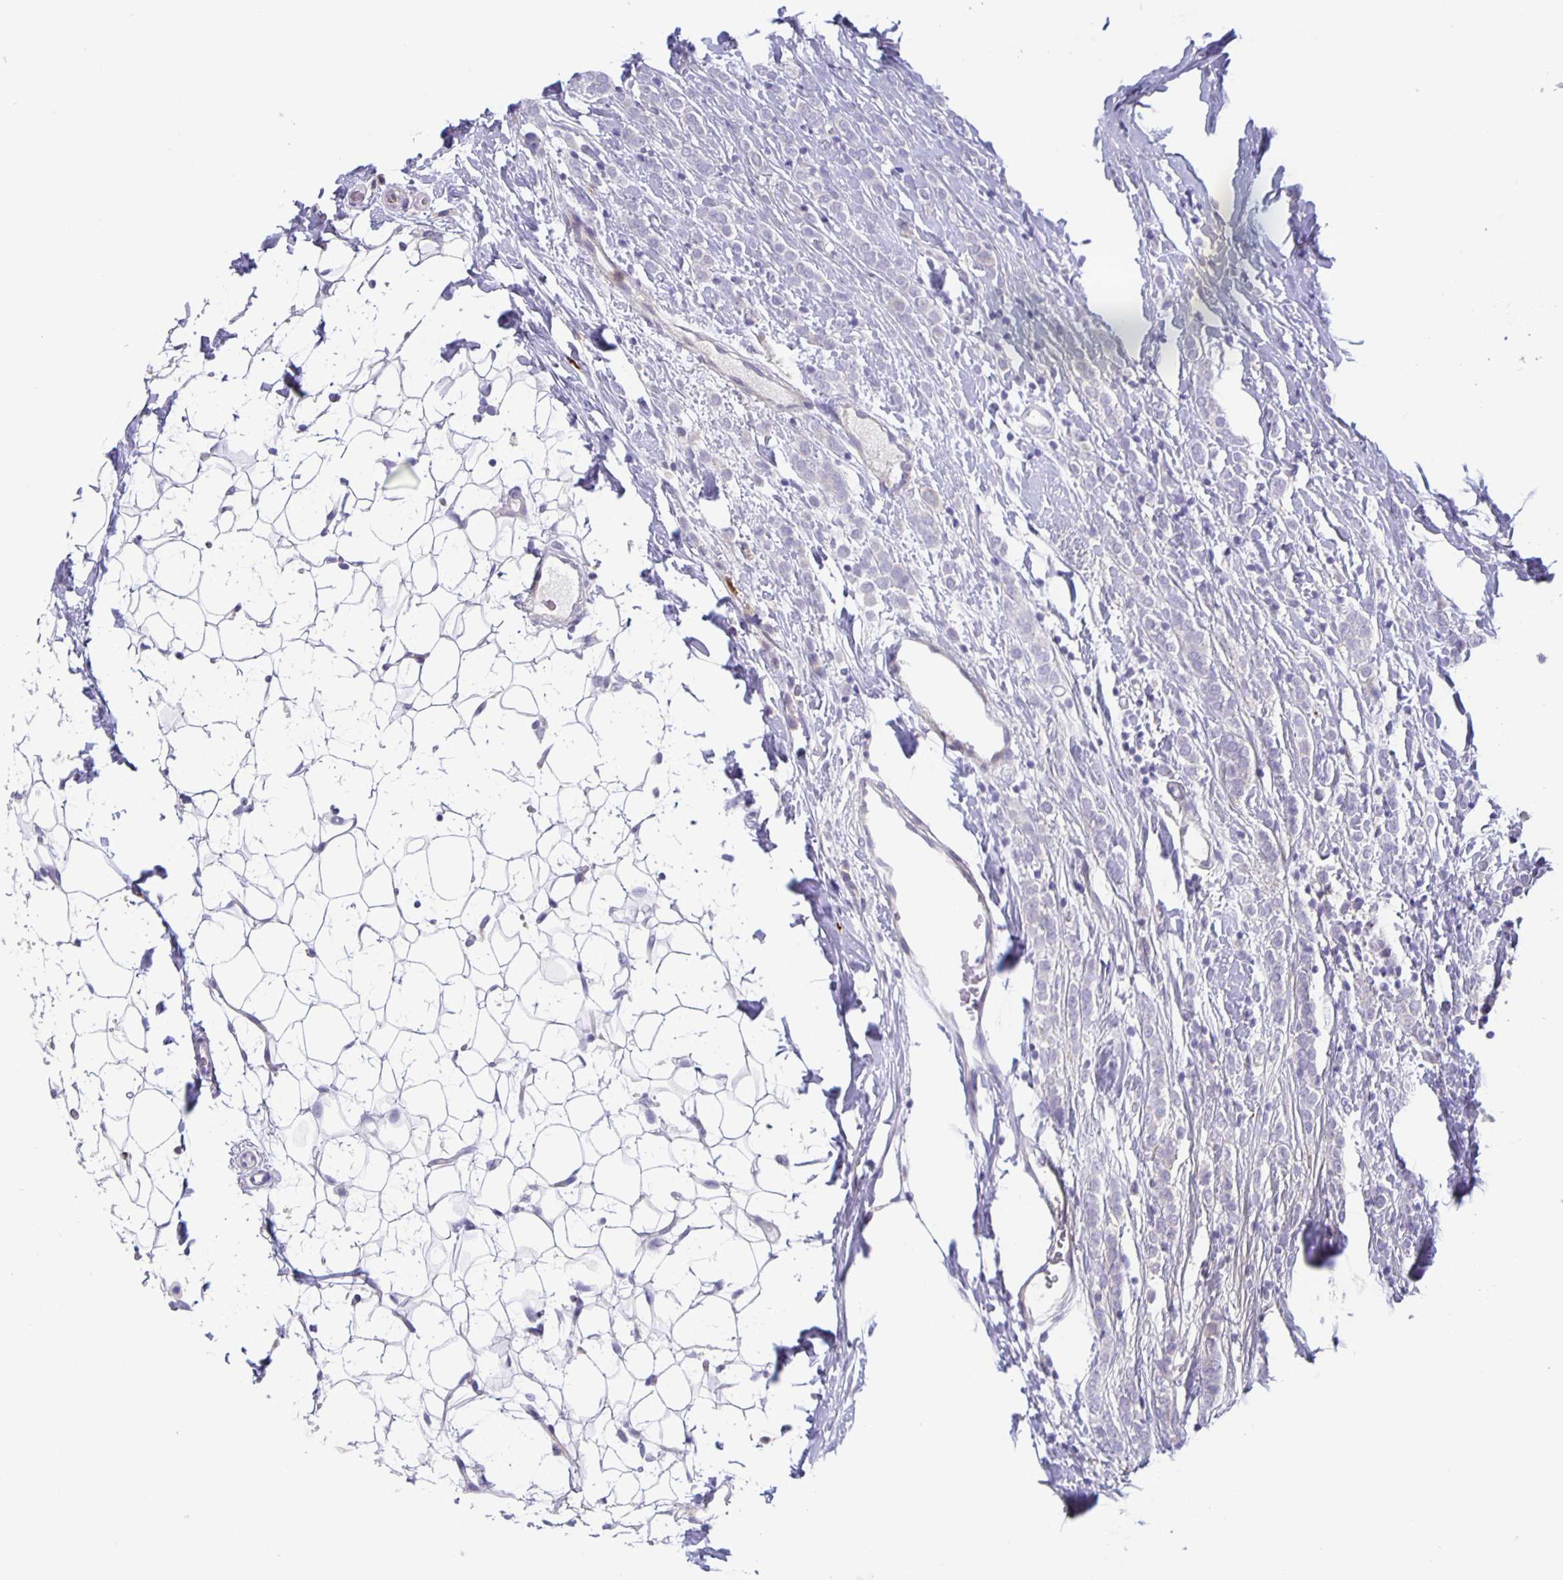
{"staining": {"intensity": "negative", "quantity": "none", "location": "none"}, "tissue": "breast cancer", "cell_type": "Tumor cells", "image_type": "cancer", "snomed": [{"axis": "morphology", "description": "Lobular carcinoma"}, {"axis": "topography", "description": "Breast"}], "caption": "Tumor cells show no significant protein expression in breast cancer.", "gene": "GDF15", "patient": {"sex": "female", "age": 49}}